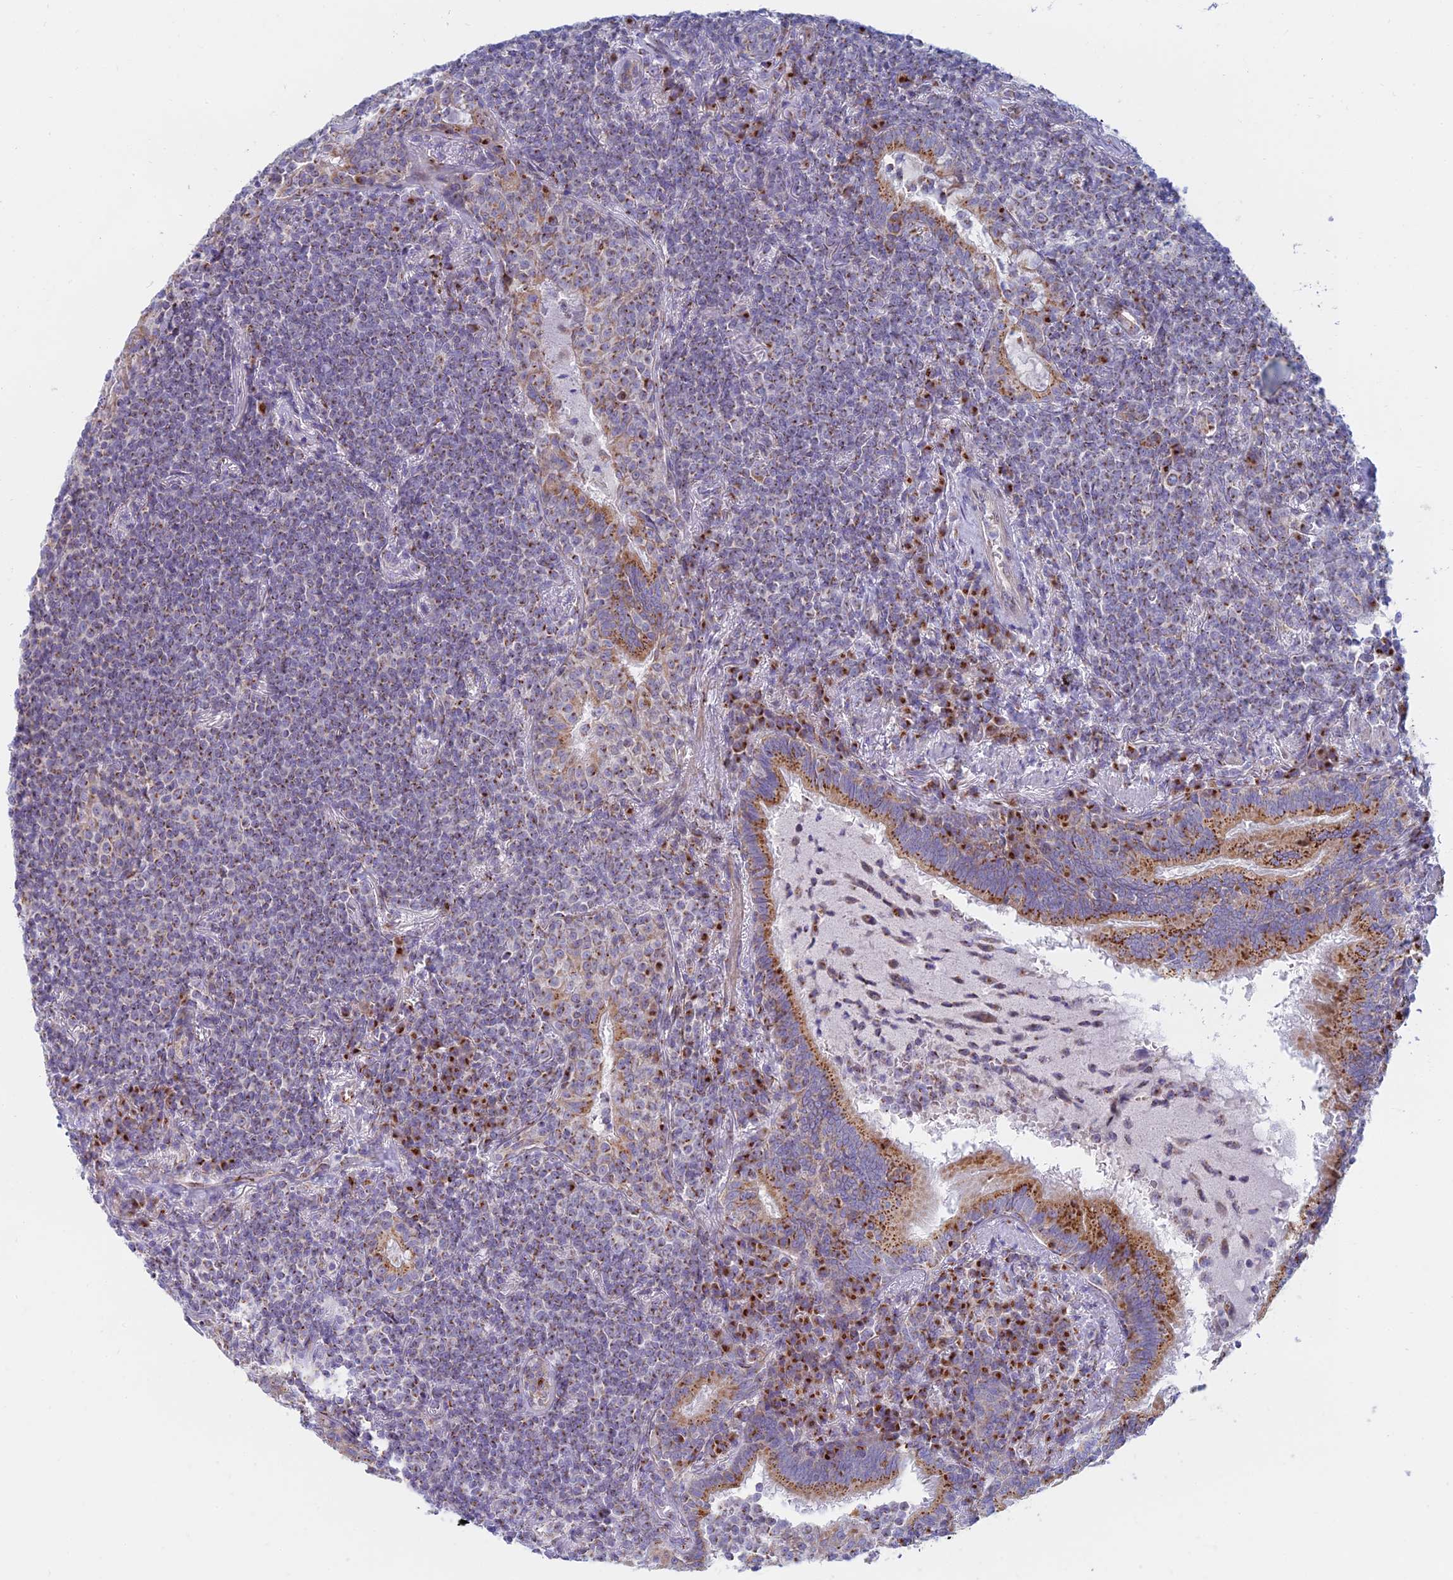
{"staining": {"intensity": "weak", "quantity": "25%-75%", "location": "cytoplasmic/membranous"}, "tissue": "lymphoma", "cell_type": "Tumor cells", "image_type": "cancer", "snomed": [{"axis": "morphology", "description": "Malignant lymphoma, non-Hodgkin's type, Low grade"}, {"axis": "topography", "description": "Lung"}], "caption": "Lymphoma stained for a protein displays weak cytoplasmic/membranous positivity in tumor cells.", "gene": "HS2ST1", "patient": {"sex": "female", "age": 71}}